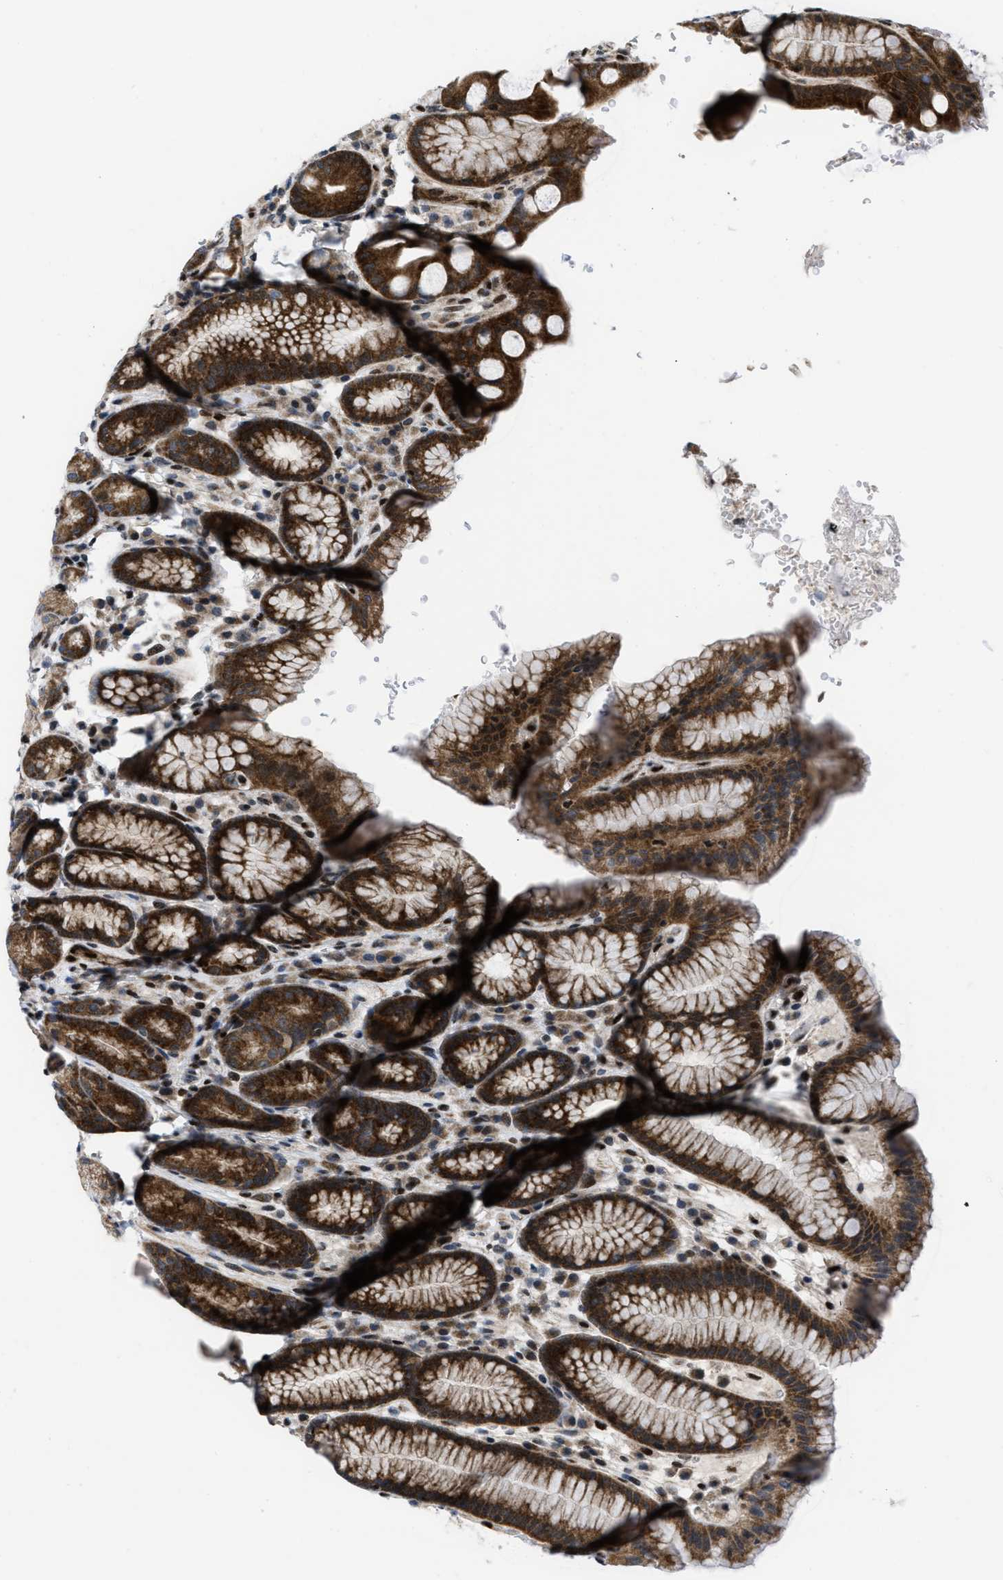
{"staining": {"intensity": "strong", "quantity": ">75%", "location": "cytoplasmic/membranous,nuclear"}, "tissue": "stomach", "cell_type": "Glandular cells", "image_type": "normal", "snomed": [{"axis": "morphology", "description": "Normal tissue, NOS"}, {"axis": "topography", "description": "Stomach, lower"}], "caption": "Immunohistochemistry (DAB) staining of normal stomach displays strong cytoplasmic/membranous,nuclear protein expression in about >75% of glandular cells.", "gene": "PPP2CB", "patient": {"sex": "male", "age": 52}}